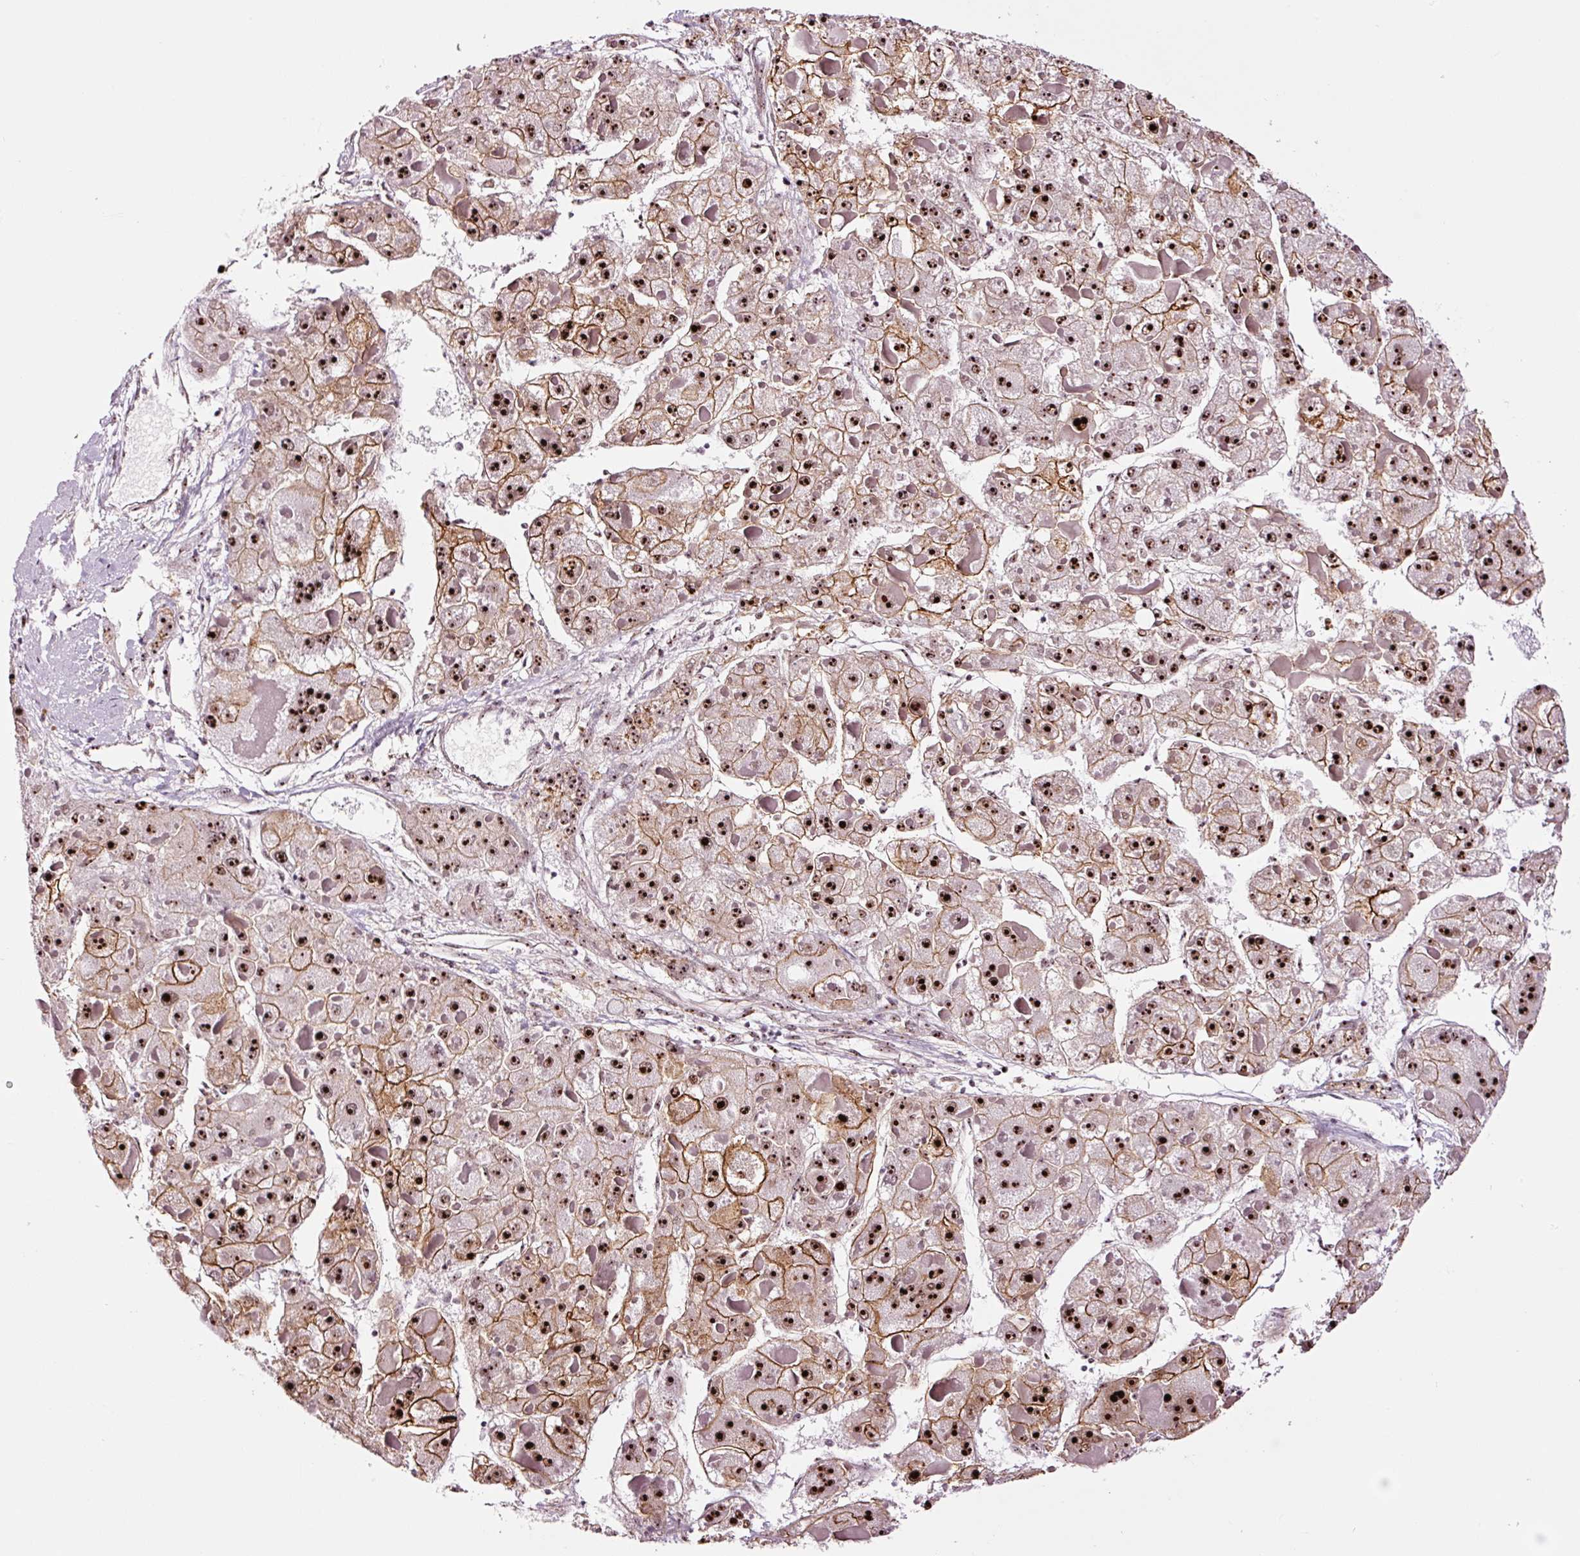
{"staining": {"intensity": "strong", "quantity": ">75%", "location": "cytoplasmic/membranous,nuclear"}, "tissue": "liver cancer", "cell_type": "Tumor cells", "image_type": "cancer", "snomed": [{"axis": "morphology", "description": "Carcinoma, Hepatocellular, NOS"}, {"axis": "topography", "description": "Liver"}], "caption": "IHC micrograph of neoplastic tissue: human hepatocellular carcinoma (liver) stained using IHC displays high levels of strong protein expression localized specifically in the cytoplasmic/membranous and nuclear of tumor cells, appearing as a cytoplasmic/membranous and nuclear brown color.", "gene": "GNL3", "patient": {"sex": "female", "age": 73}}